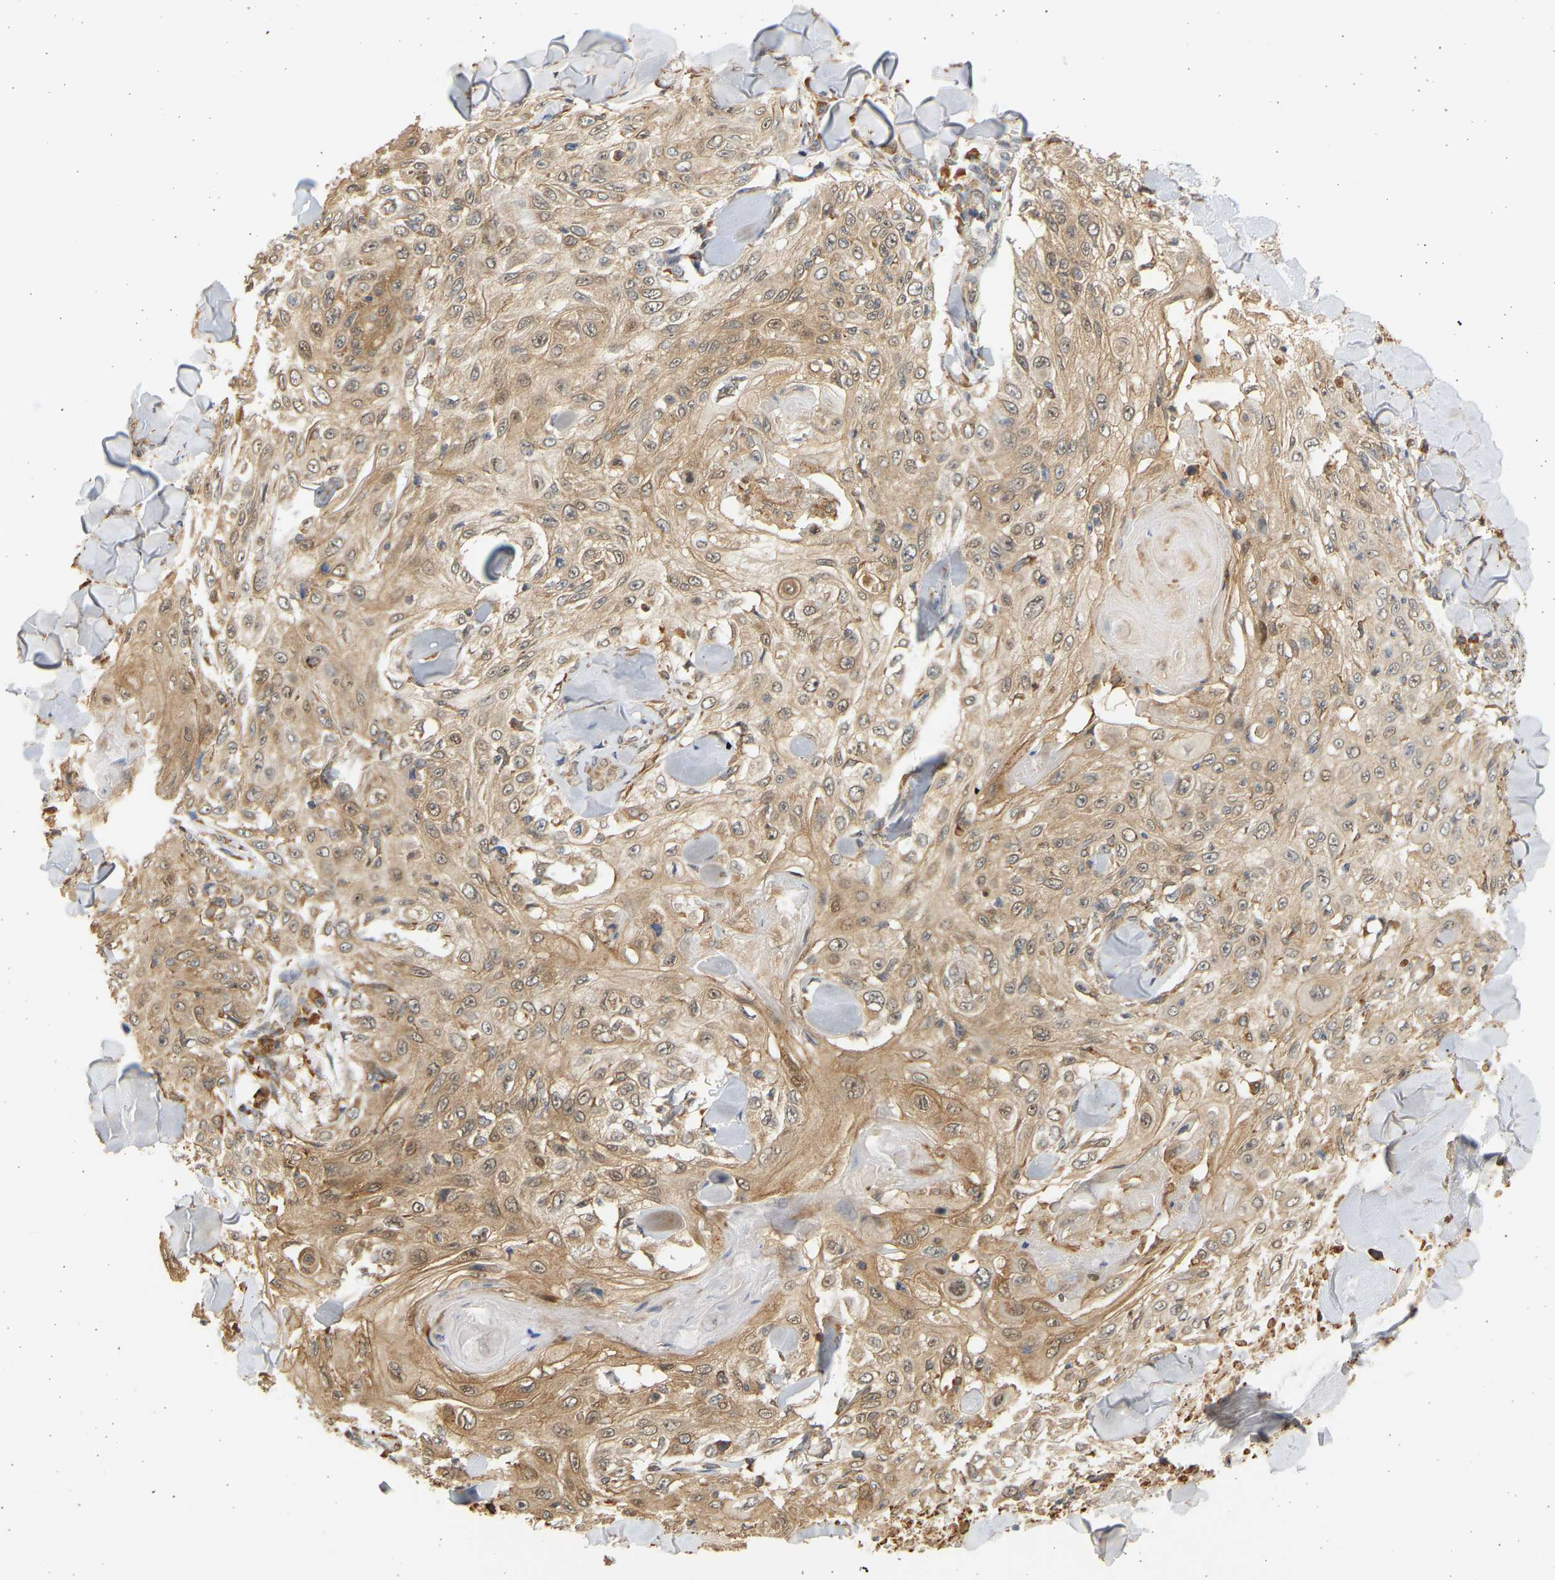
{"staining": {"intensity": "moderate", "quantity": ">75%", "location": "cytoplasmic/membranous,nuclear"}, "tissue": "skin cancer", "cell_type": "Tumor cells", "image_type": "cancer", "snomed": [{"axis": "morphology", "description": "Squamous cell carcinoma, NOS"}, {"axis": "topography", "description": "Skin"}], "caption": "Human skin cancer (squamous cell carcinoma) stained with a brown dye shows moderate cytoplasmic/membranous and nuclear positive expression in about >75% of tumor cells.", "gene": "B4GALT6", "patient": {"sex": "male", "age": 86}}